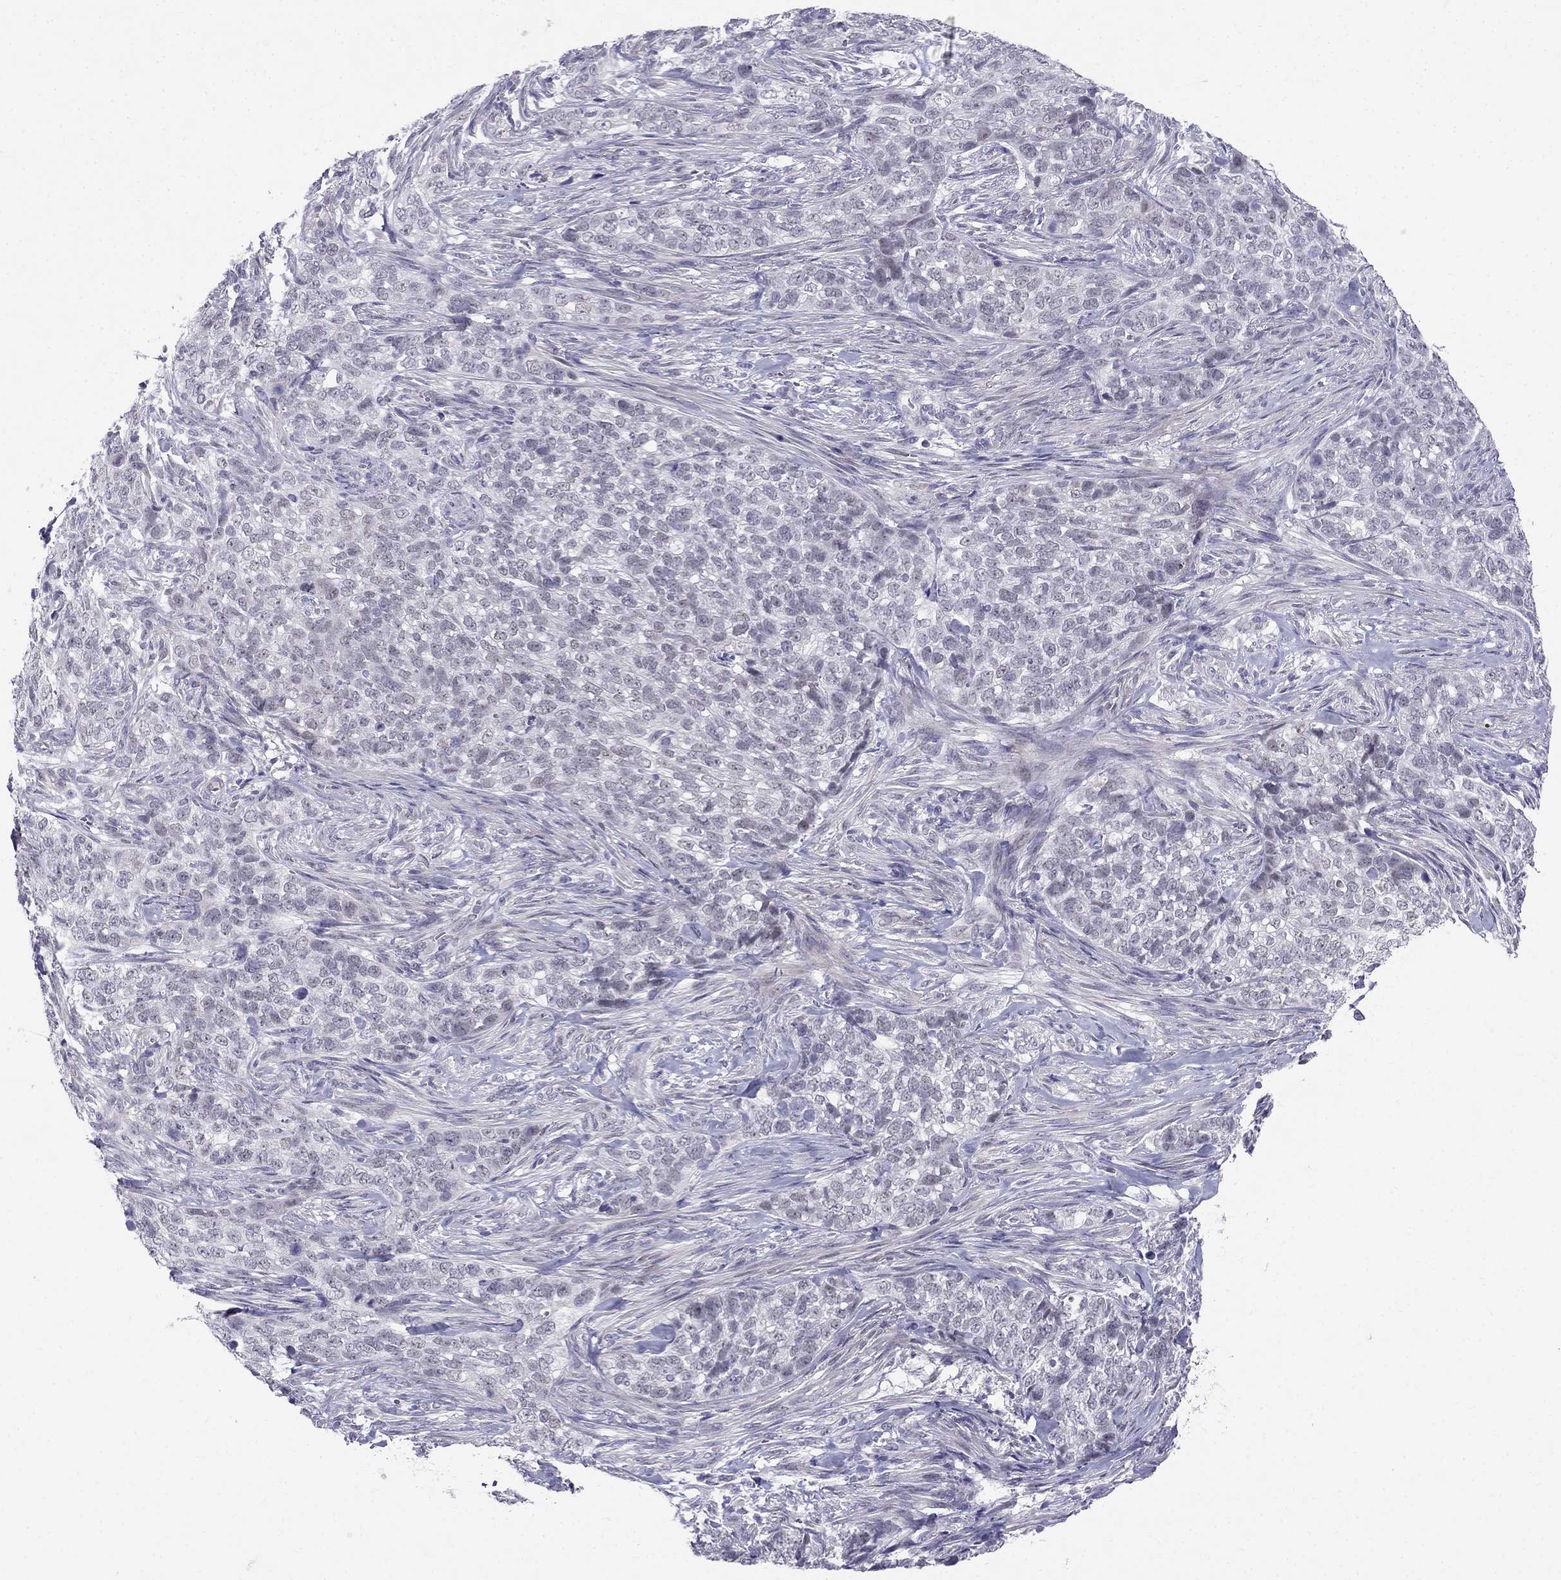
{"staining": {"intensity": "negative", "quantity": "none", "location": "none"}, "tissue": "skin cancer", "cell_type": "Tumor cells", "image_type": "cancer", "snomed": [{"axis": "morphology", "description": "Basal cell carcinoma"}, {"axis": "topography", "description": "Skin"}], "caption": "Basal cell carcinoma (skin) stained for a protein using immunohistochemistry (IHC) demonstrates no positivity tumor cells.", "gene": "BAG5", "patient": {"sex": "female", "age": 69}}